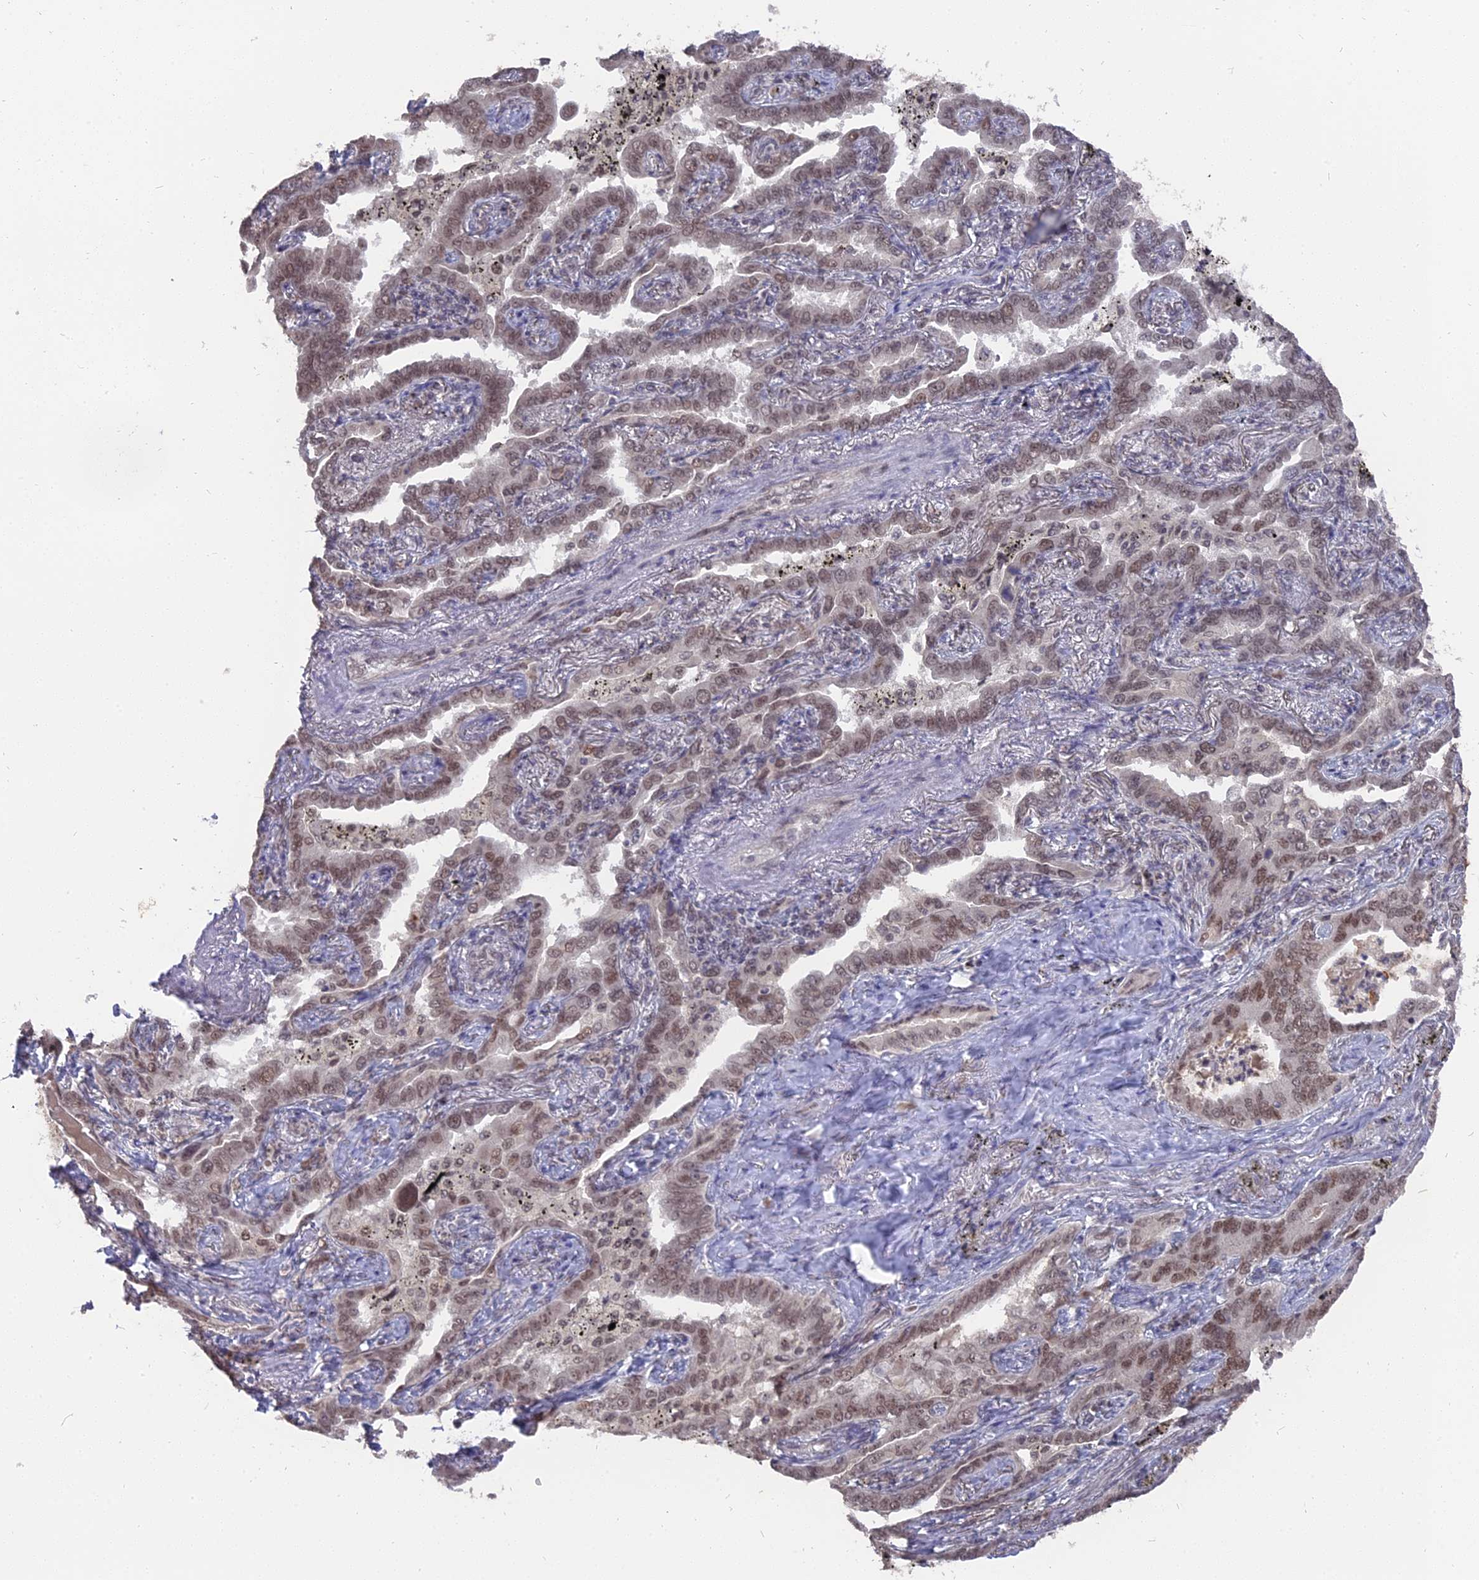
{"staining": {"intensity": "moderate", "quantity": ">75%", "location": "nuclear"}, "tissue": "lung cancer", "cell_type": "Tumor cells", "image_type": "cancer", "snomed": [{"axis": "morphology", "description": "Adenocarcinoma, NOS"}, {"axis": "topography", "description": "Lung"}], "caption": "Immunohistochemistry (IHC) histopathology image of neoplastic tissue: human lung cancer stained using IHC displays medium levels of moderate protein expression localized specifically in the nuclear of tumor cells, appearing as a nuclear brown color.", "gene": "NR1H3", "patient": {"sex": "male", "age": 67}}